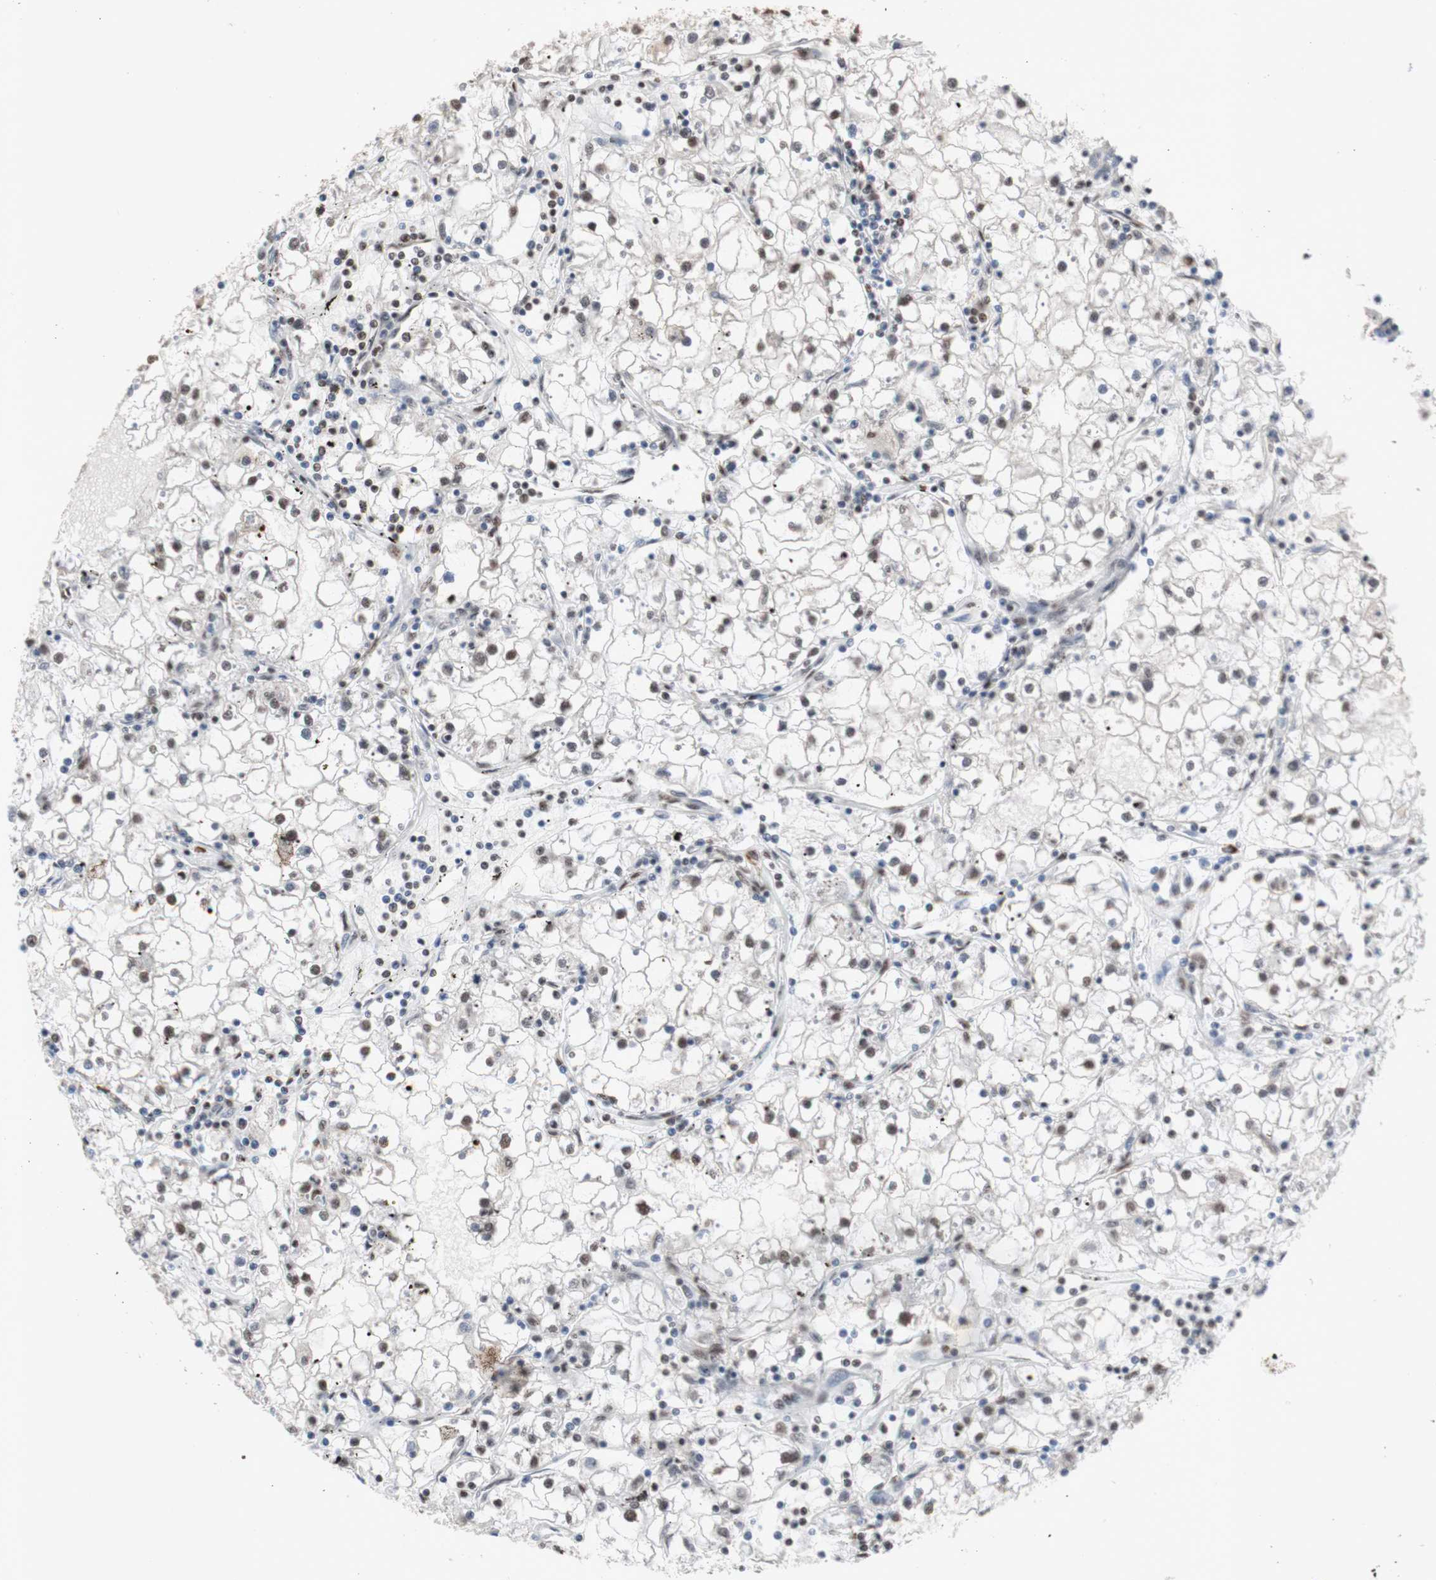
{"staining": {"intensity": "weak", "quantity": ">75%", "location": "nuclear"}, "tissue": "renal cancer", "cell_type": "Tumor cells", "image_type": "cancer", "snomed": [{"axis": "morphology", "description": "Adenocarcinoma, NOS"}, {"axis": "topography", "description": "Kidney"}], "caption": "Protein expression analysis of human adenocarcinoma (renal) reveals weak nuclear positivity in about >75% of tumor cells.", "gene": "SFPQ", "patient": {"sex": "male", "age": 56}}